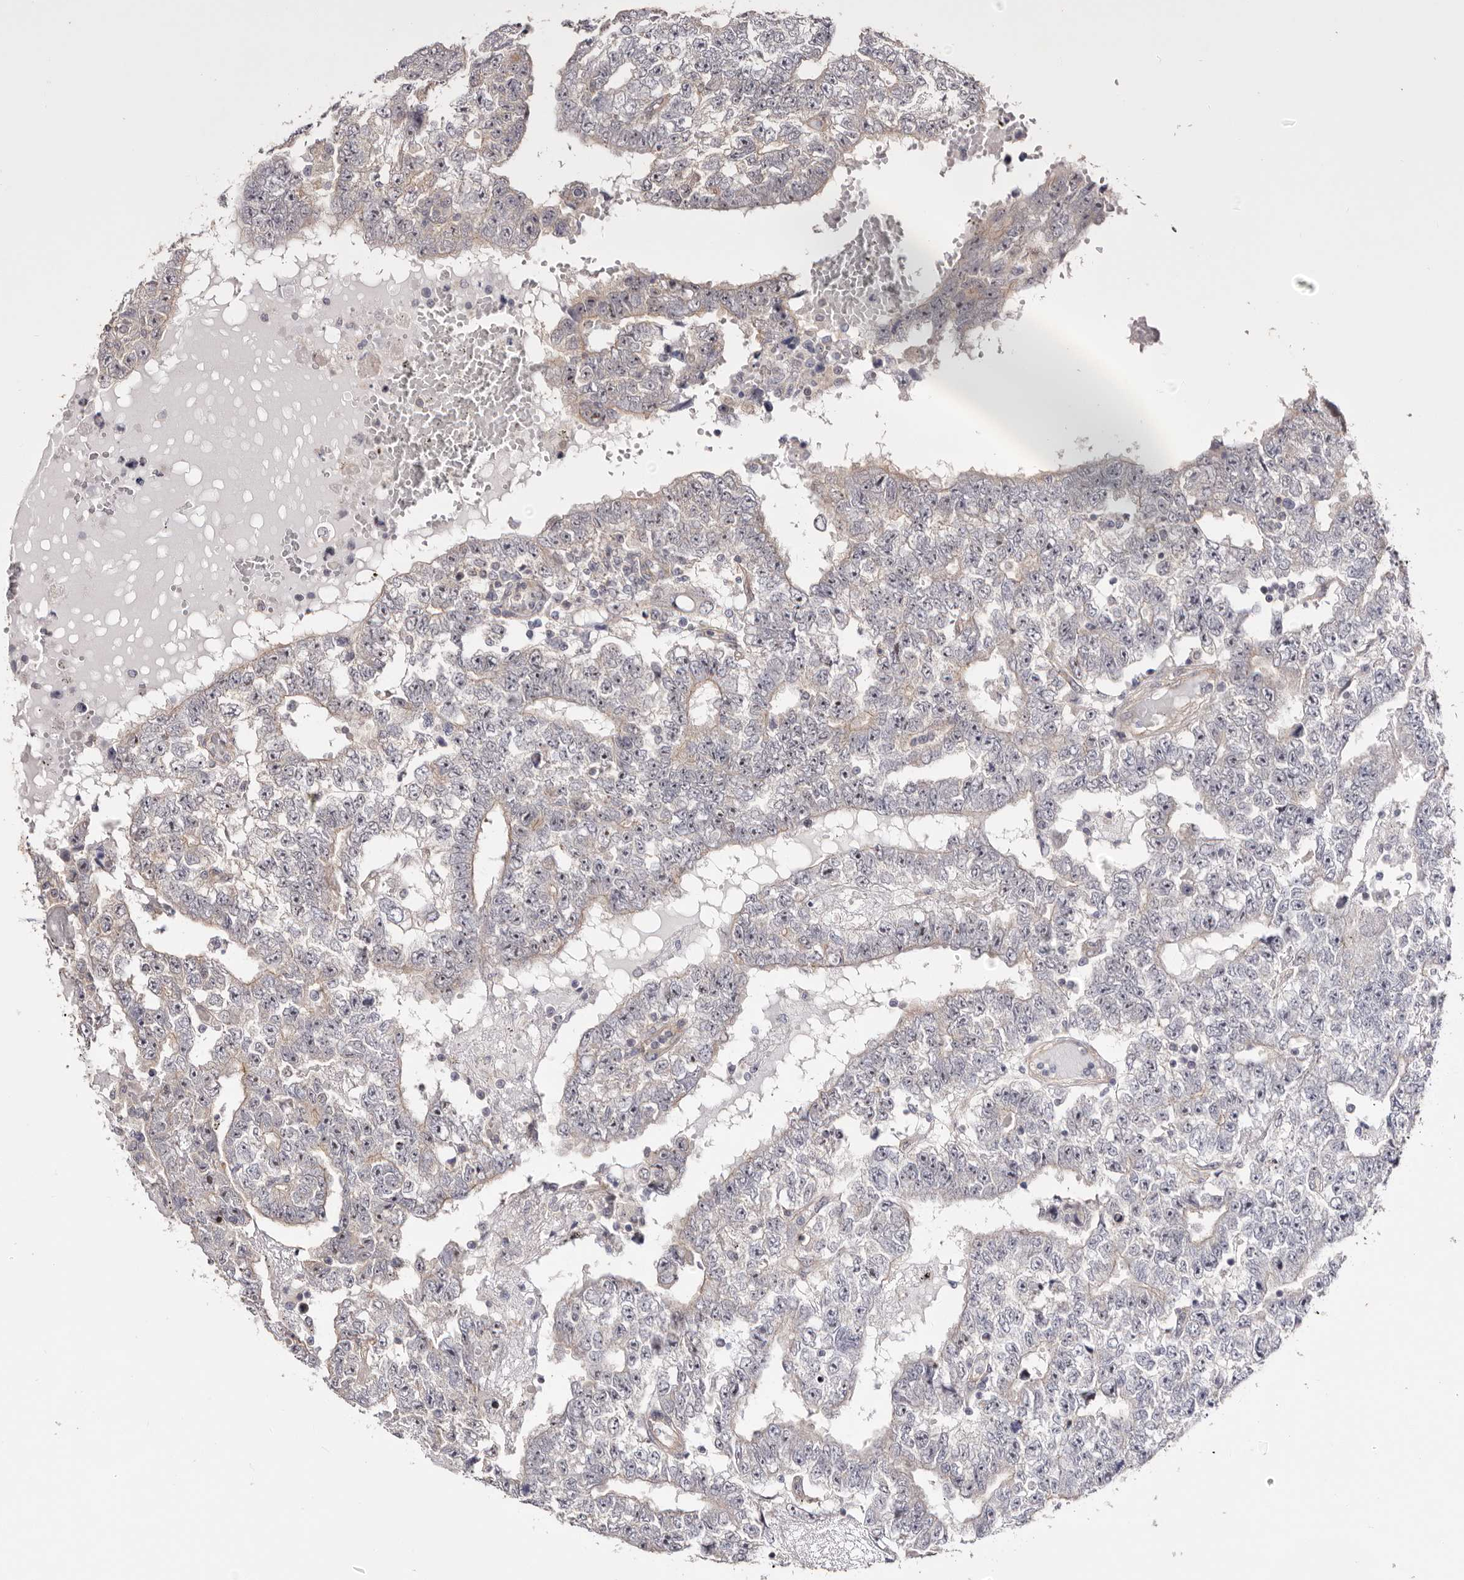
{"staining": {"intensity": "weak", "quantity": "<25%", "location": "cytoplasmic/membranous"}, "tissue": "testis cancer", "cell_type": "Tumor cells", "image_type": "cancer", "snomed": [{"axis": "morphology", "description": "Carcinoma, Embryonal, NOS"}, {"axis": "topography", "description": "Testis"}], "caption": "DAB (3,3'-diaminobenzidine) immunohistochemical staining of embryonal carcinoma (testis) exhibits no significant expression in tumor cells.", "gene": "PANK4", "patient": {"sex": "male", "age": 25}}